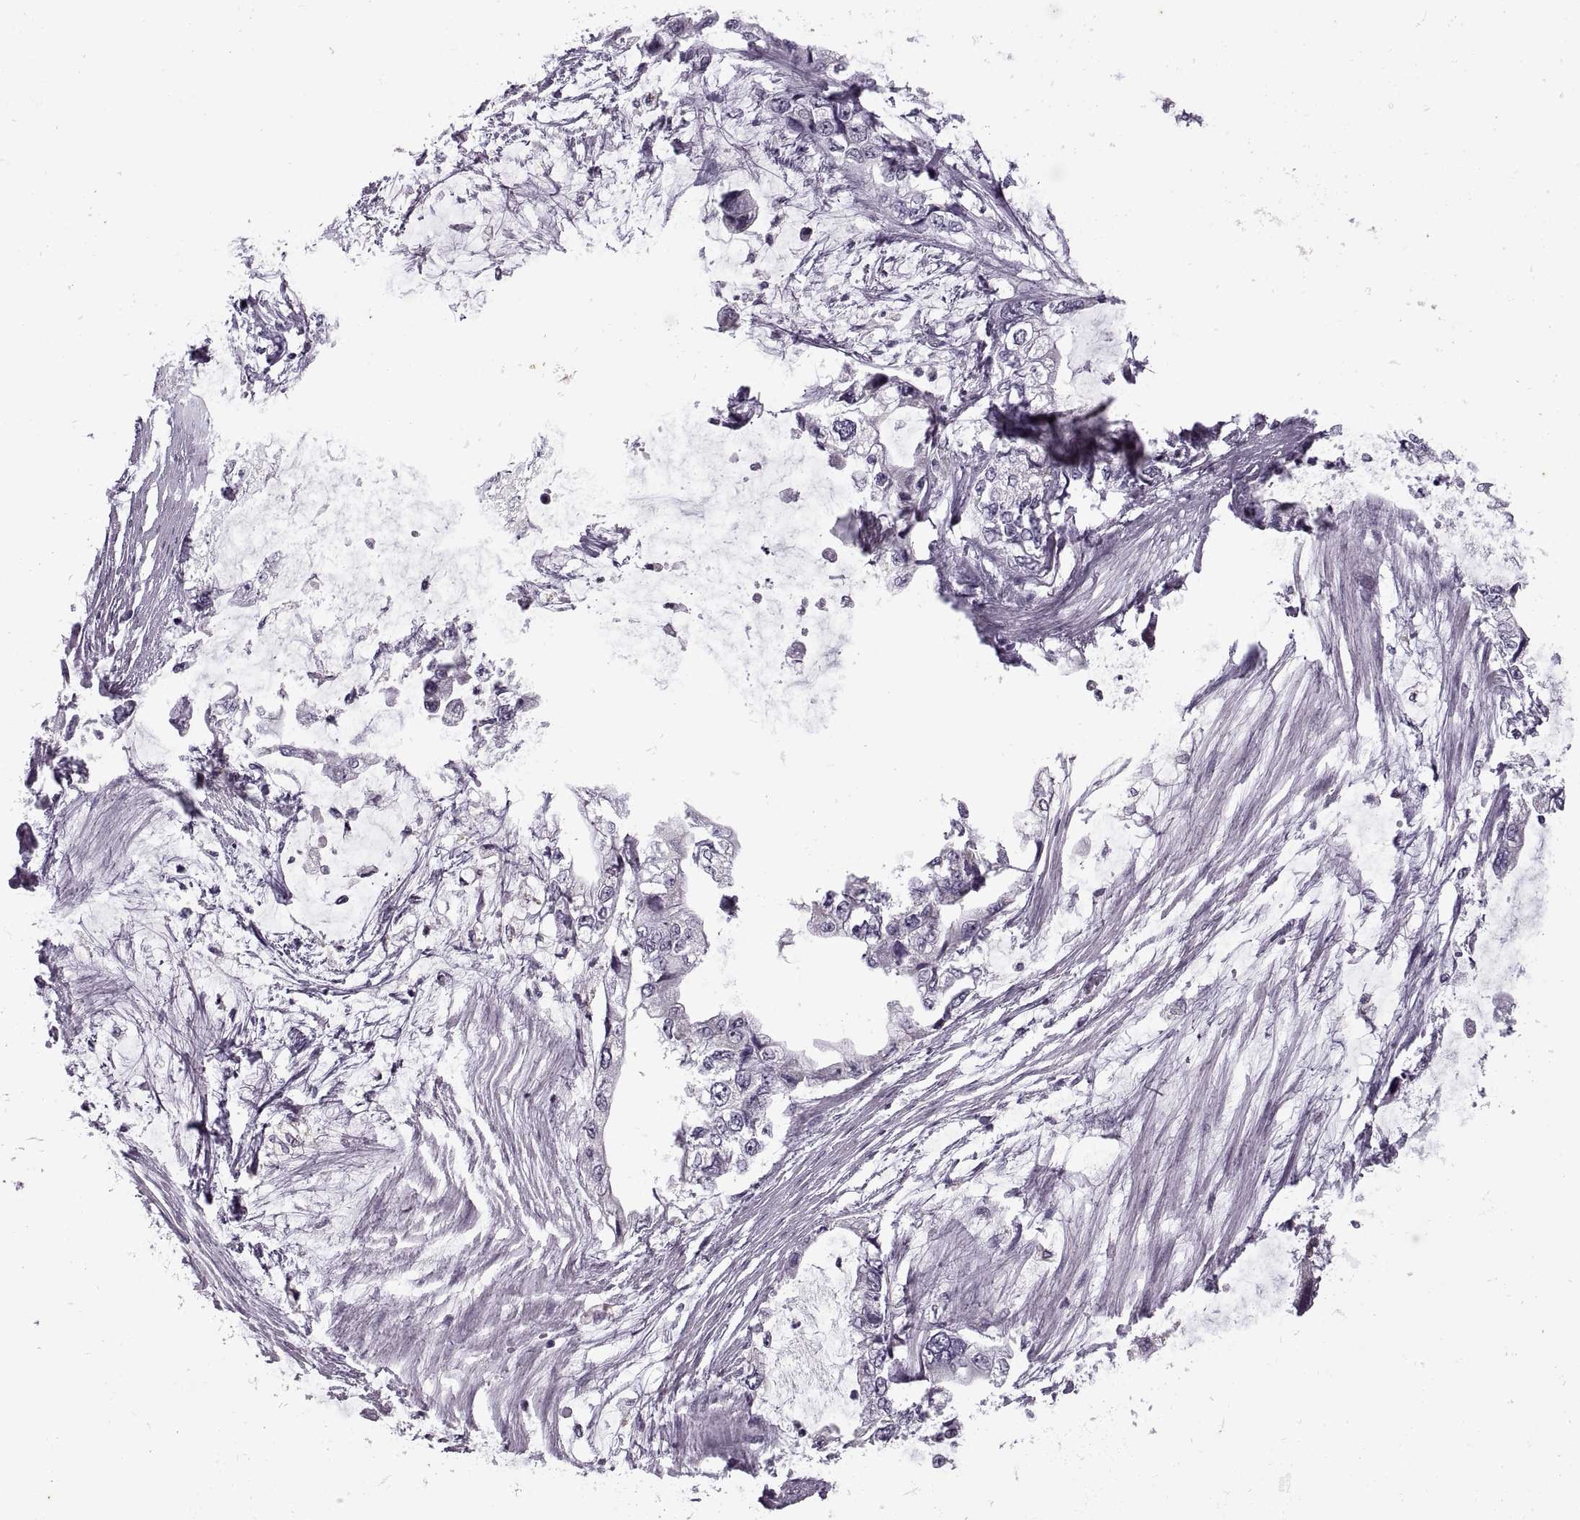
{"staining": {"intensity": "negative", "quantity": "none", "location": "none"}, "tissue": "stomach cancer", "cell_type": "Tumor cells", "image_type": "cancer", "snomed": [{"axis": "morphology", "description": "Adenocarcinoma, NOS"}, {"axis": "topography", "description": "Pancreas"}, {"axis": "topography", "description": "Stomach, upper"}, {"axis": "topography", "description": "Stomach"}], "caption": "This is an immunohistochemistry micrograph of stomach cancer. There is no staining in tumor cells.", "gene": "PRSS37", "patient": {"sex": "male", "age": 77}}